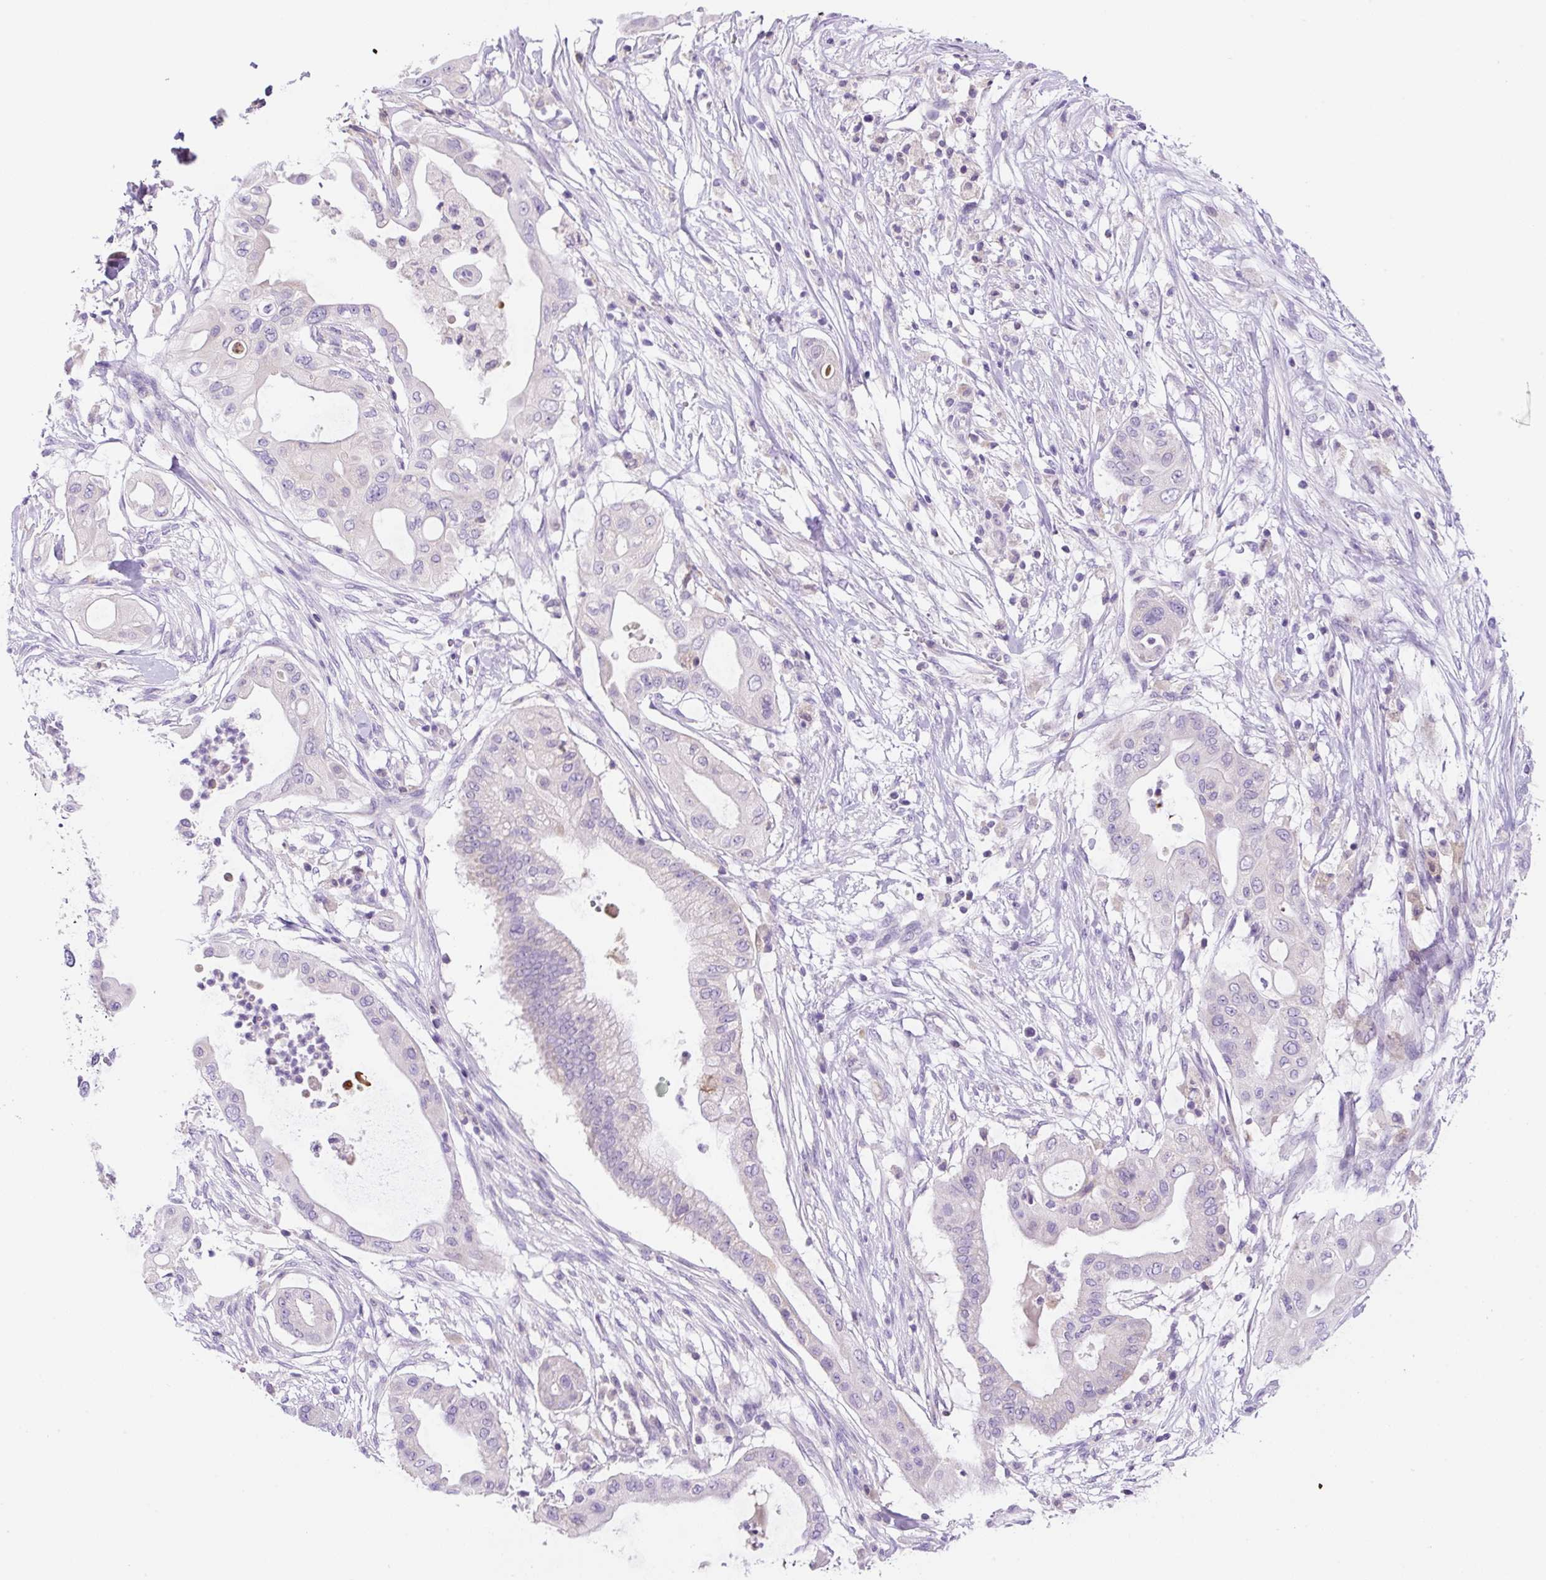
{"staining": {"intensity": "negative", "quantity": "none", "location": "none"}, "tissue": "pancreatic cancer", "cell_type": "Tumor cells", "image_type": "cancer", "snomed": [{"axis": "morphology", "description": "Adenocarcinoma, NOS"}, {"axis": "topography", "description": "Pancreas"}], "caption": "Image shows no protein staining in tumor cells of pancreatic cancer tissue.", "gene": "NDST3", "patient": {"sex": "male", "age": 68}}